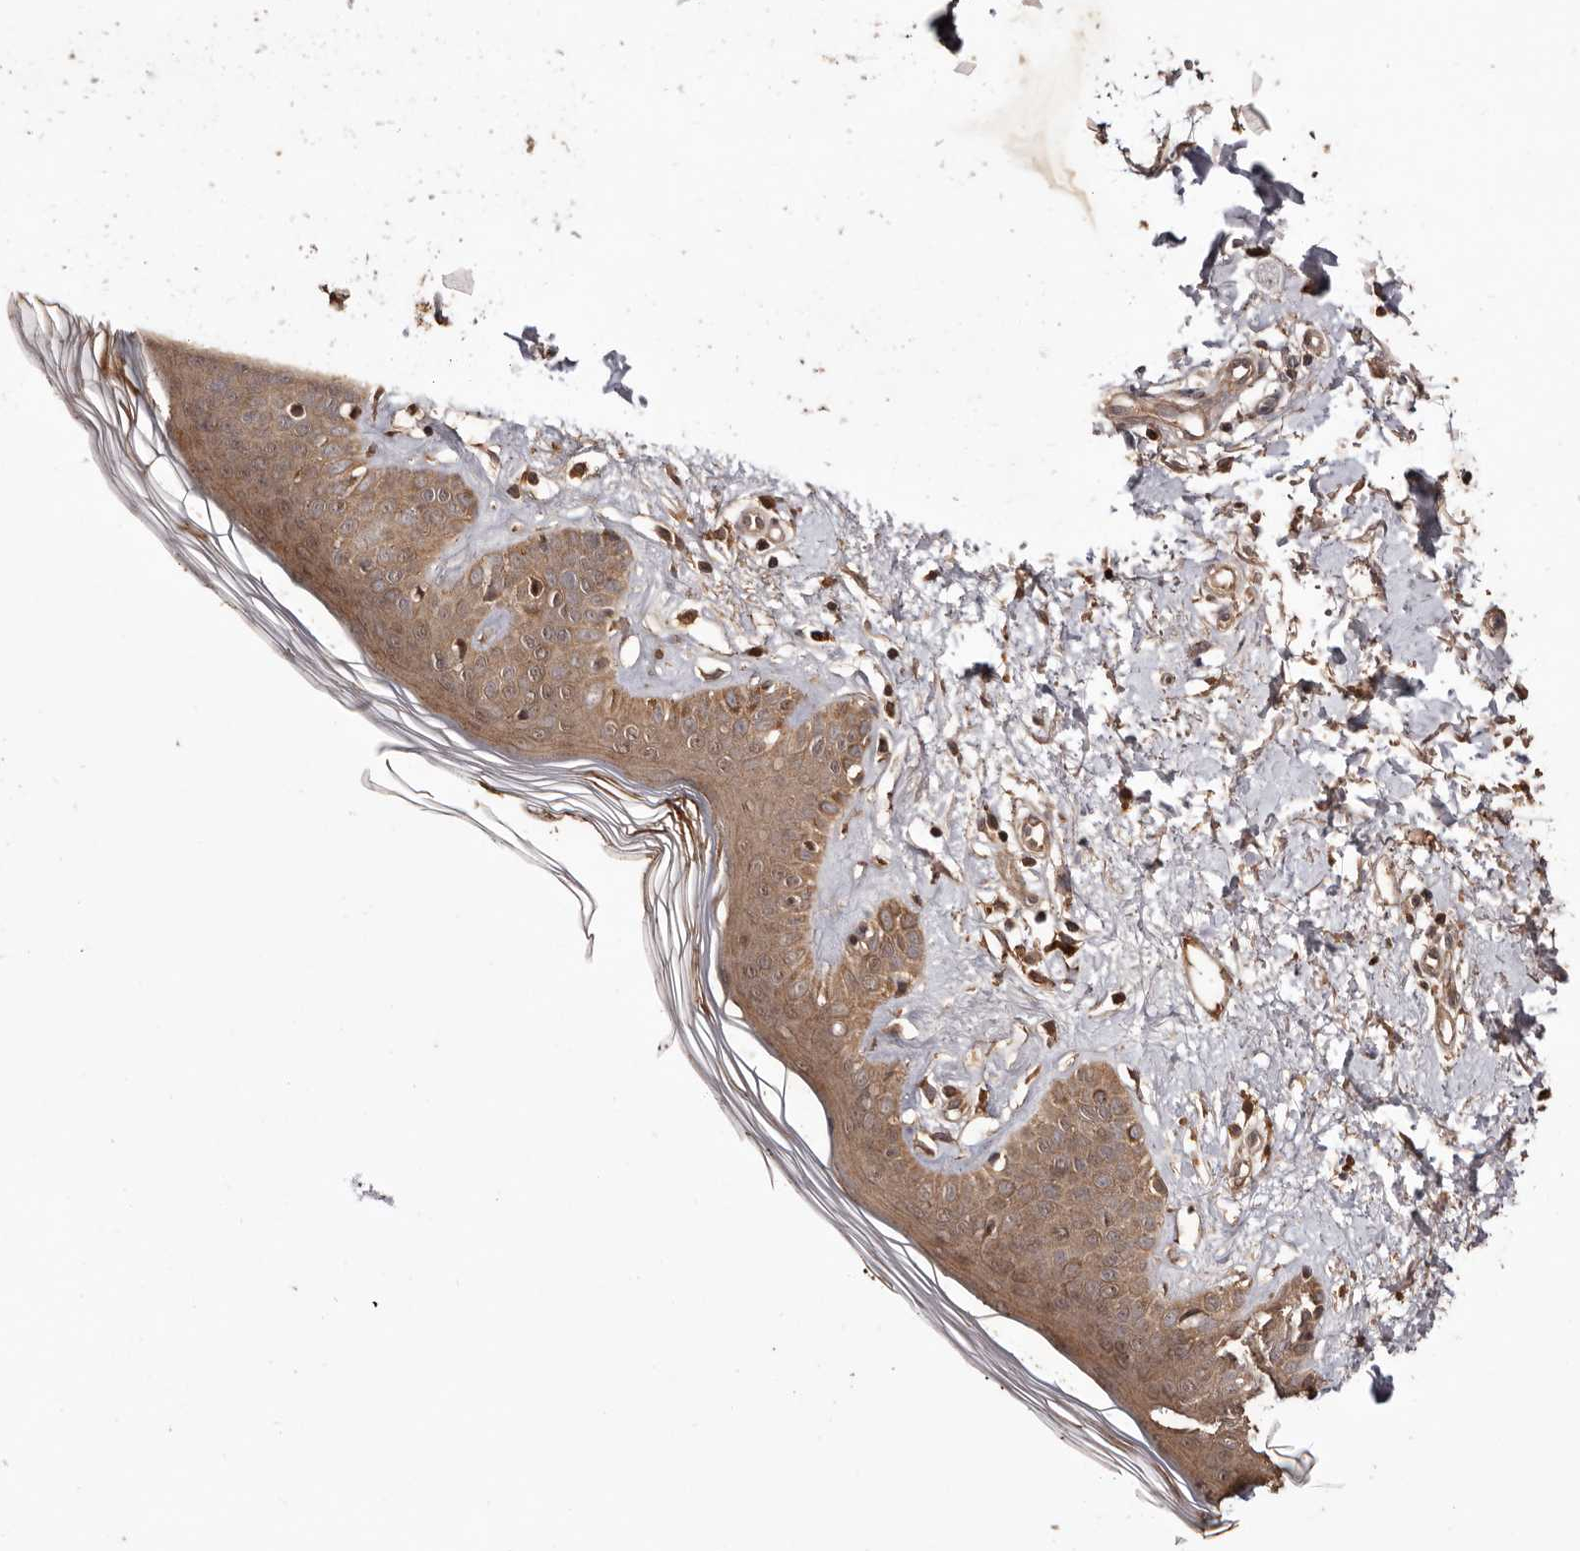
{"staining": {"intensity": "moderate", "quantity": ">75%", "location": "cytoplasmic/membranous"}, "tissue": "skin", "cell_type": "Fibroblasts", "image_type": "normal", "snomed": [{"axis": "morphology", "description": "Normal tissue, NOS"}, {"axis": "topography", "description": "Skin"}], "caption": "Immunohistochemistry (IHC) micrograph of unremarkable skin stained for a protein (brown), which shows medium levels of moderate cytoplasmic/membranous expression in approximately >75% of fibroblasts.", "gene": "RWDD1", "patient": {"sex": "female", "age": 64}}